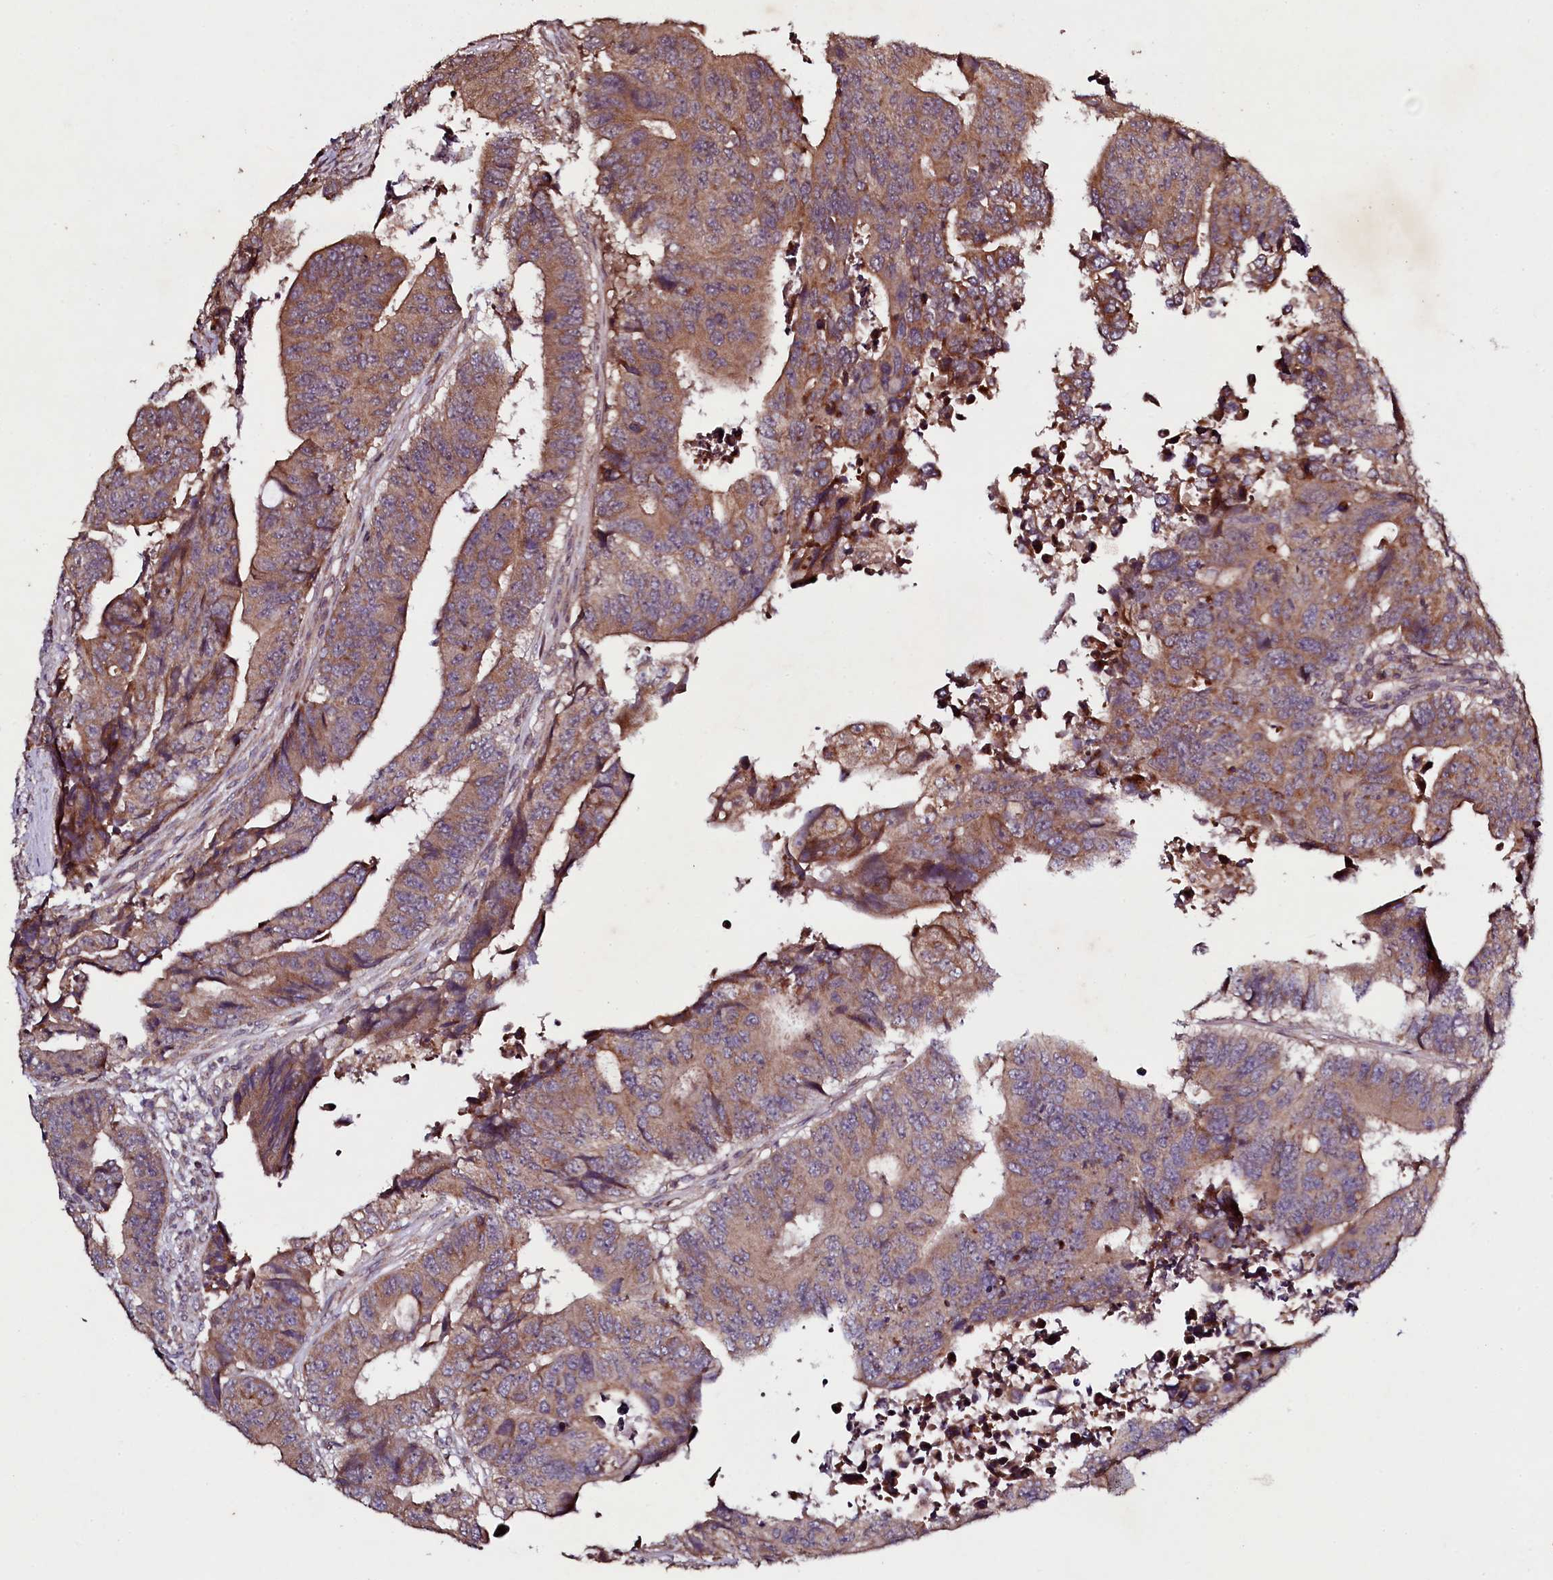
{"staining": {"intensity": "moderate", "quantity": ">75%", "location": "cytoplasmic/membranous"}, "tissue": "colorectal cancer", "cell_type": "Tumor cells", "image_type": "cancer", "snomed": [{"axis": "morphology", "description": "Adenocarcinoma, NOS"}, {"axis": "topography", "description": "Rectum"}], "caption": "This is a photomicrograph of immunohistochemistry (IHC) staining of colorectal cancer (adenocarcinoma), which shows moderate staining in the cytoplasmic/membranous of tumor cells.", "gene": "SEC24C", "patient": {"sex": "male", "age": 84}}